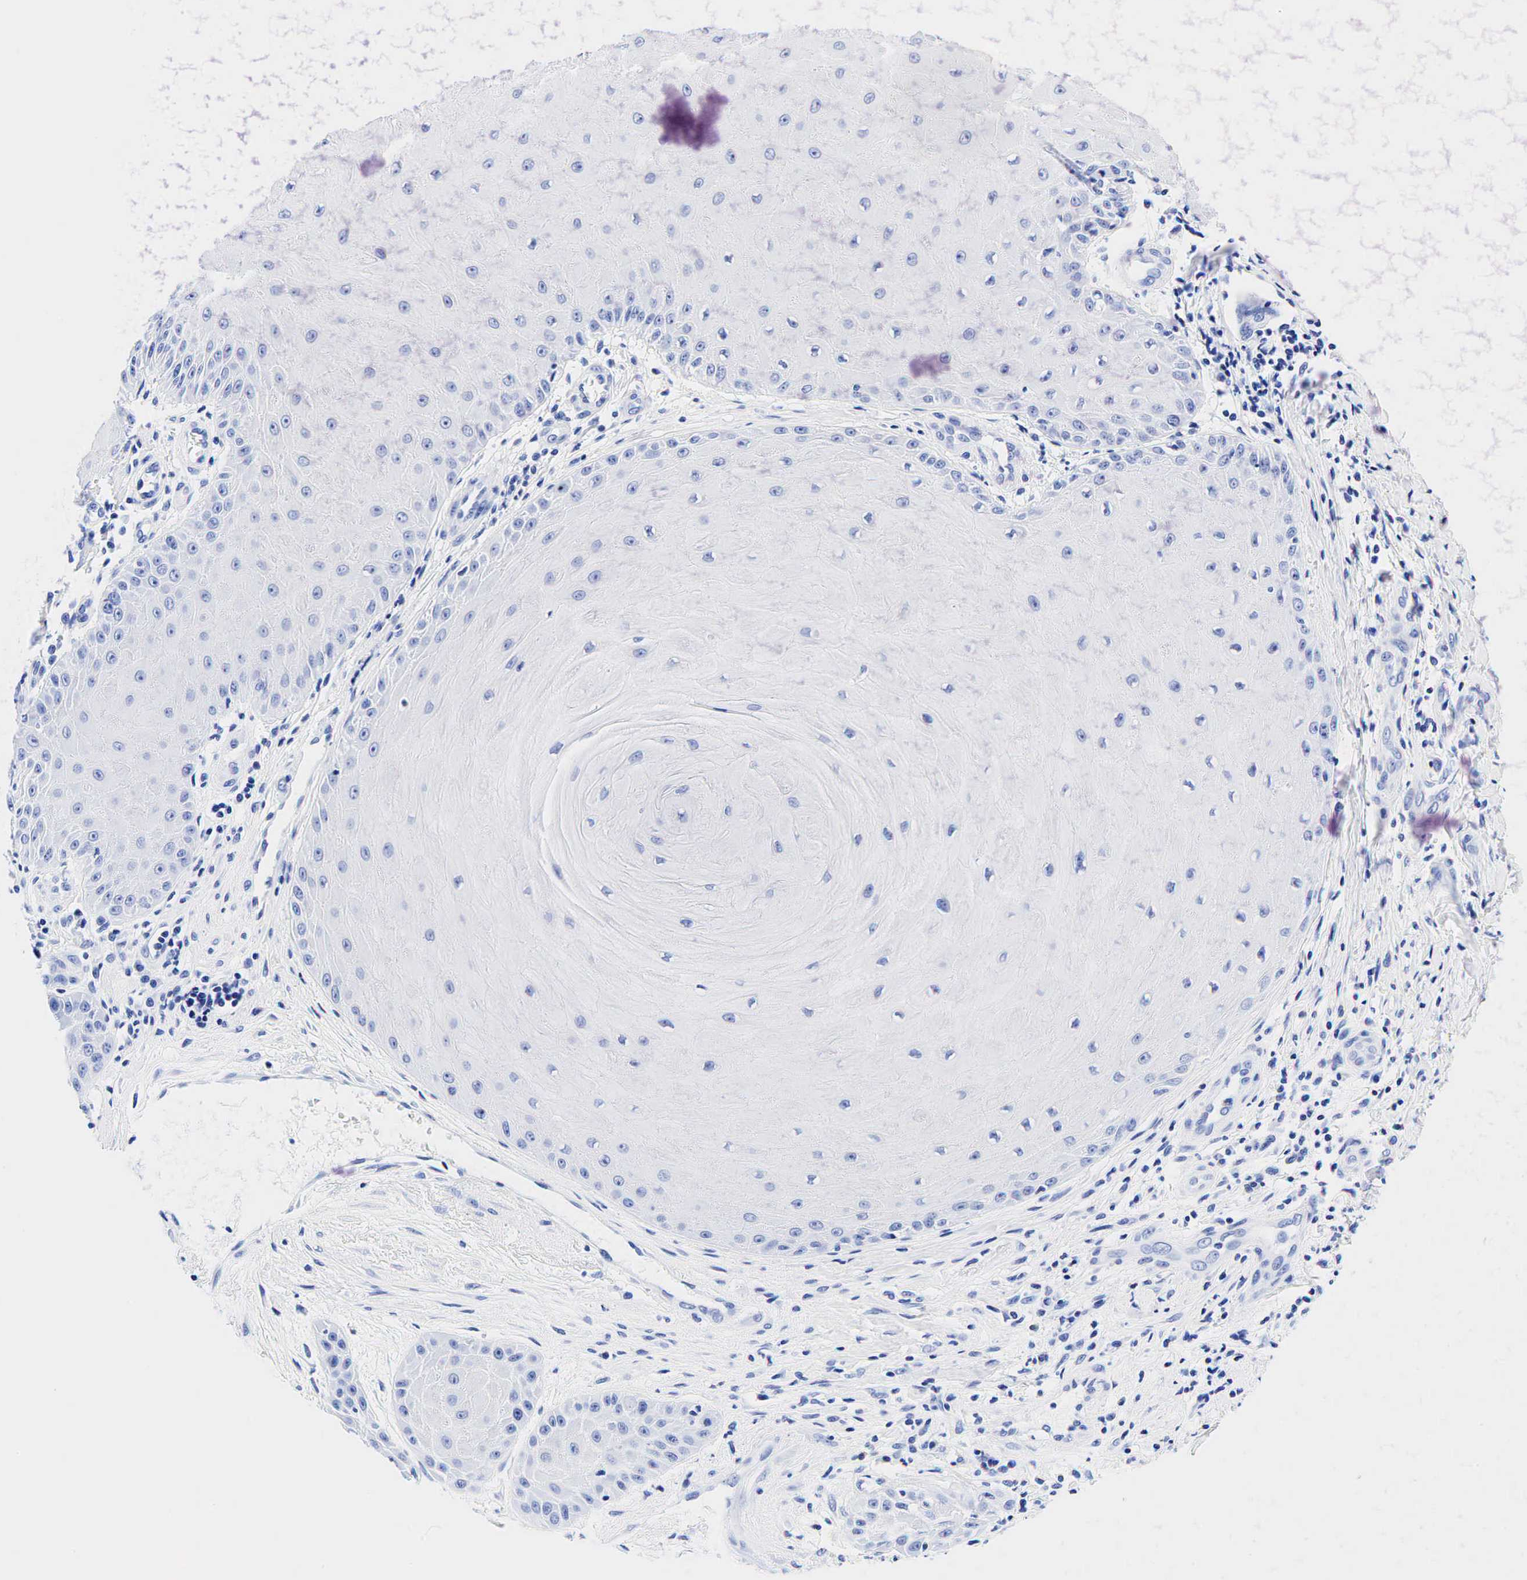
{"staining": {"intensity": "negative", "quantity": "none", "location": "none"}, "tissue": "skin cancer", "cell_type": "Tumor cells", "image_type": "cancer", "snomed": [{"axis": "morphology", "description": "Squamous cell carcinoma, NOS"}, {"axis": "topography", "description": "Skin"}], "caption": "High magnification brightfield microscopy of skin cancer stained with DAB (brown) and counterstained with hematoxylin (blue): tumor cells show no significant expression. (DAB (3,3'-diaminobenzidine) immunohistochemistry (IHC) visualized using brightfield microscopy, high magnification).", "gene": "KRT19", "patient": {"sex": "male", "age": 57}}